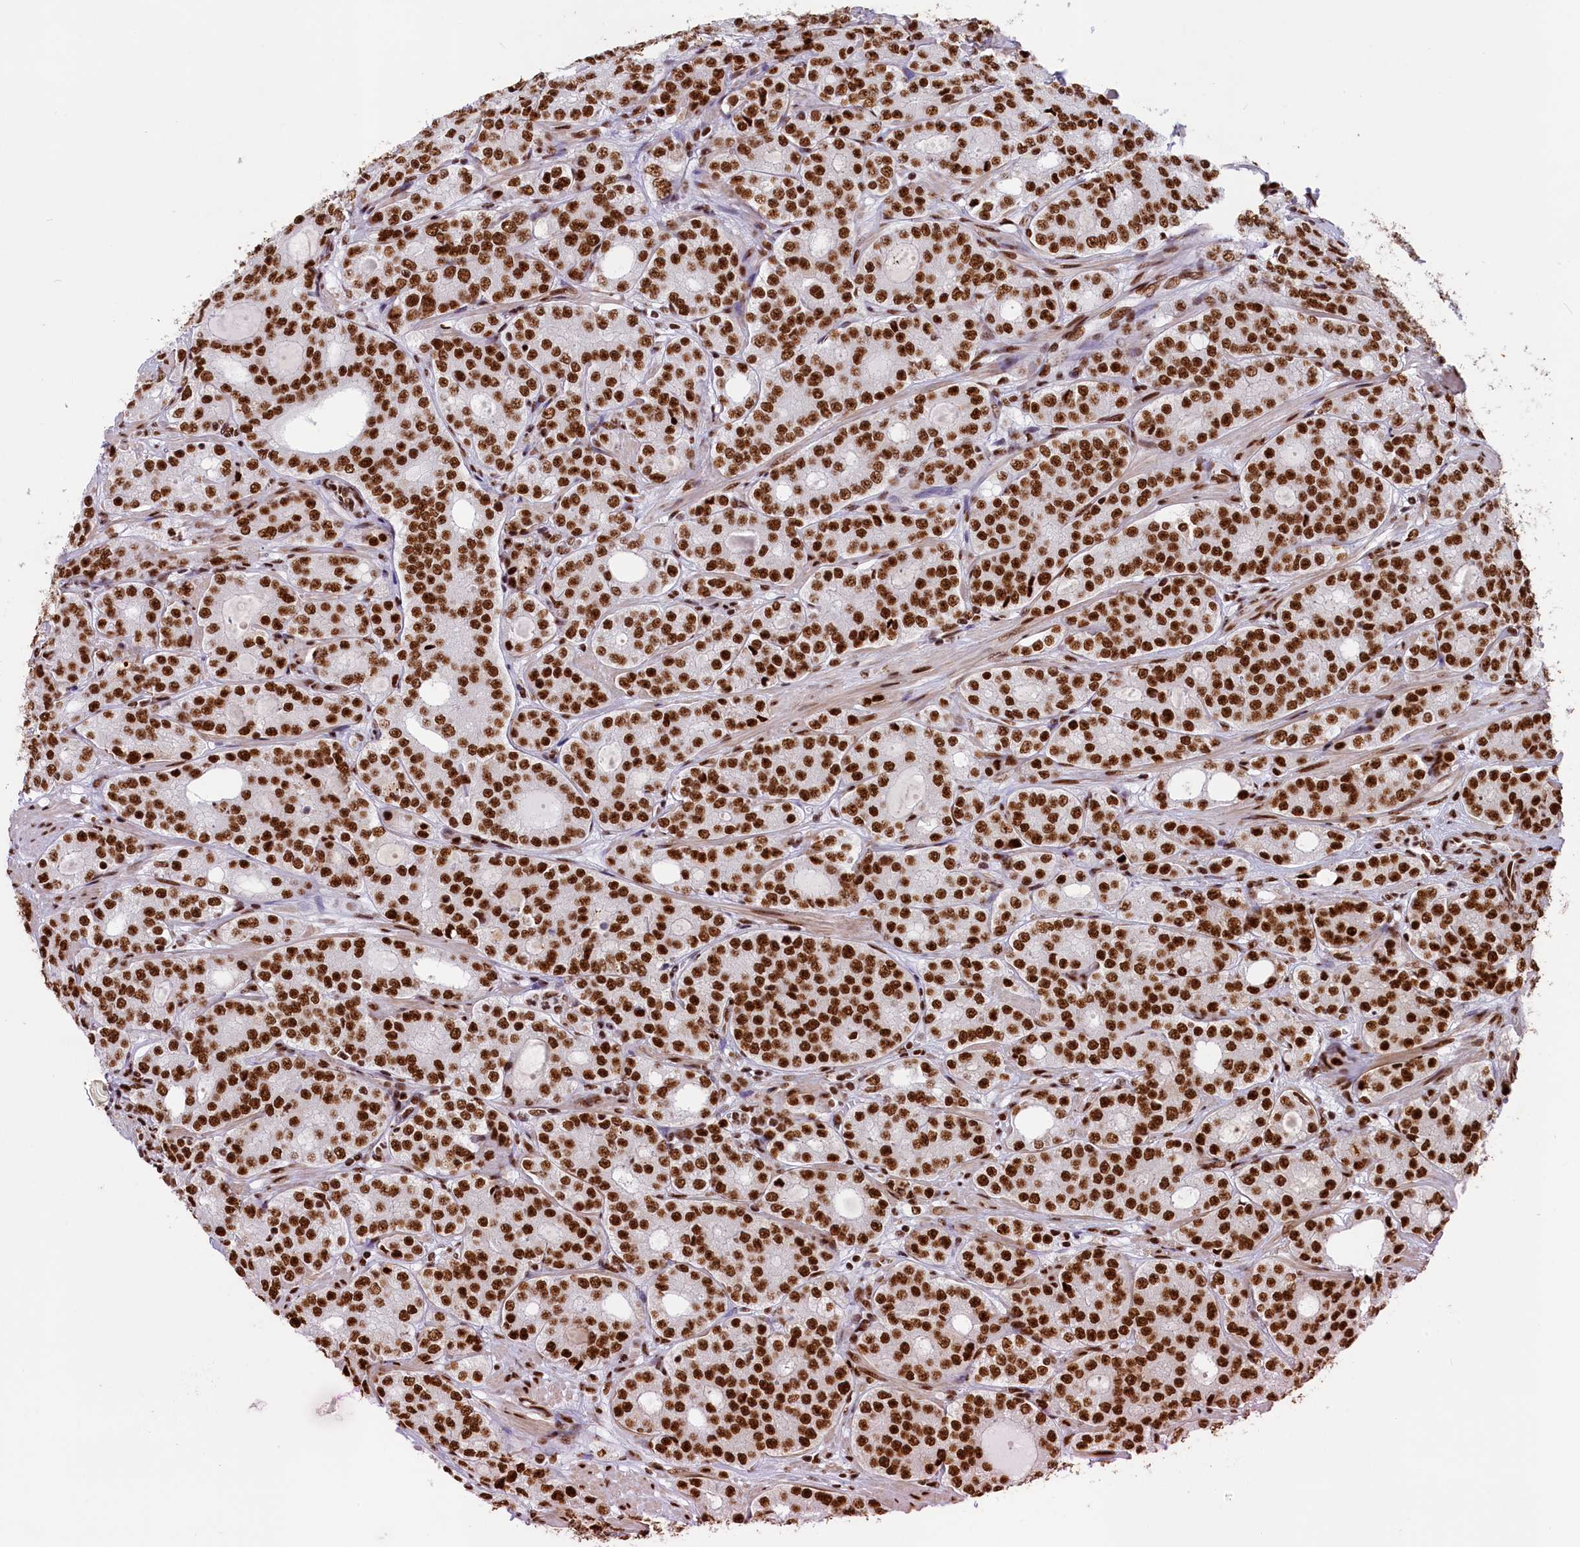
{"staining": {"intensity": "strong", "quantity": ">75%", "location": "nuclear"}, "tissue": "prostate cancer", "cell_type": "Tumor cells", "image_type": "cancer", "snomed": [{"axis": "morphology", "description": "Adenocarcinoma, High grade"}, {"axis": "topography", "description": "Prostate"}], "caption": "Protein staining of high-grade adenocarcinoma (prostate) tissue demonstrates strong nuclear expression in about >75% of tumor cells. (IHC, brightfield microscopy, high magnification).", "gene": "SNRNP70", "patient": {"sex": "male", "age": 64}}